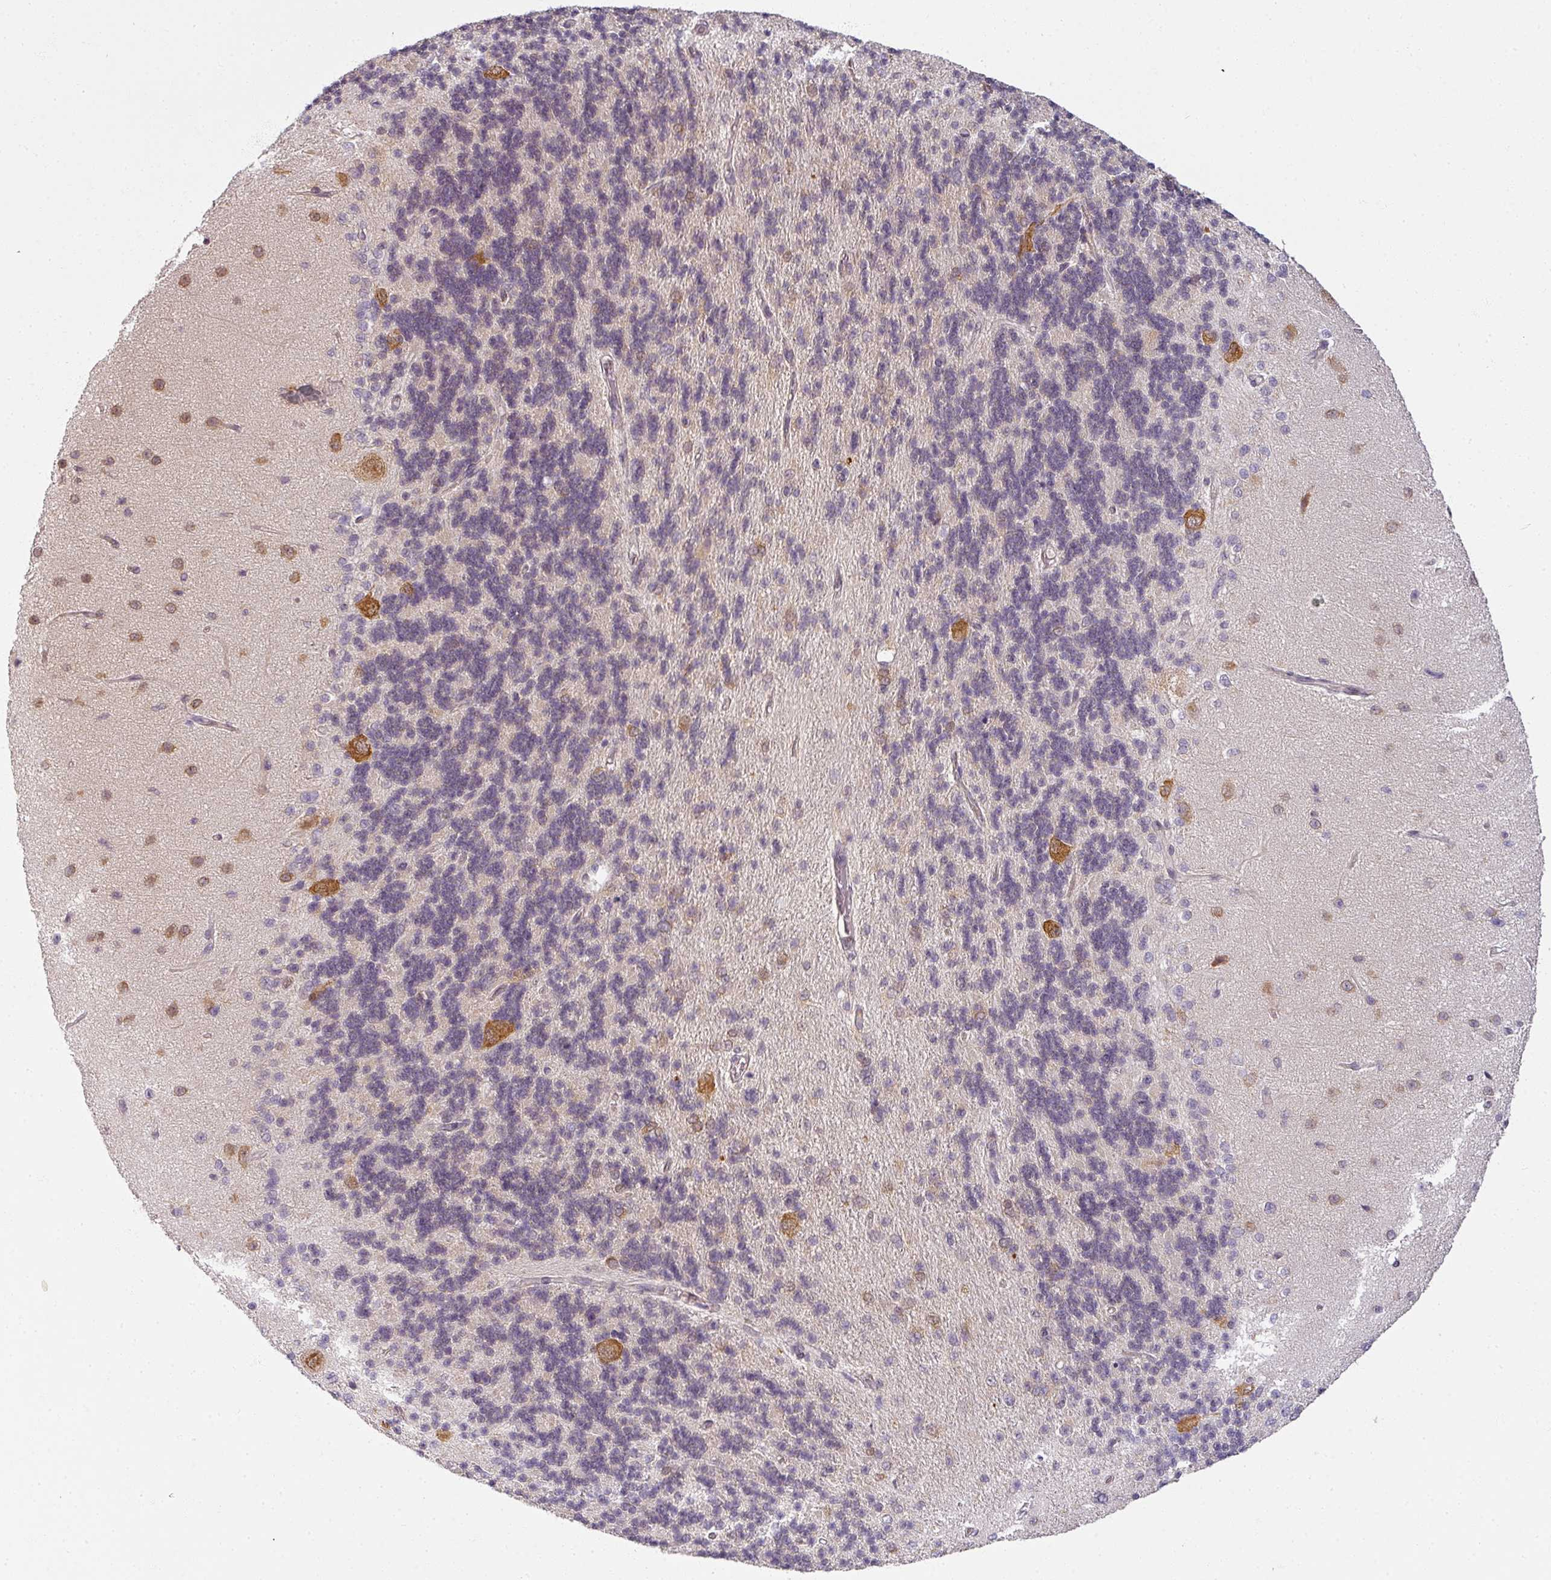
{"staining": {"intensity": "weak", "quantity": "<25%", "location": "cytoplasmic/membranous"}, "tissue": "cerebellum", "cell_type": "Cells in granular layer", "image_type": "normal", "snomed": [{"axis": "morphology", "description": "Normal tissue, NOS"}, {"axis": "topography", "description": "Cerebellum"}], "caption": "IHC of normal cerebellum demonstrates no positivity in cells in granular layer.", "gene": "AGPAT4", "patient": {"sex": "female", "age": 29}}